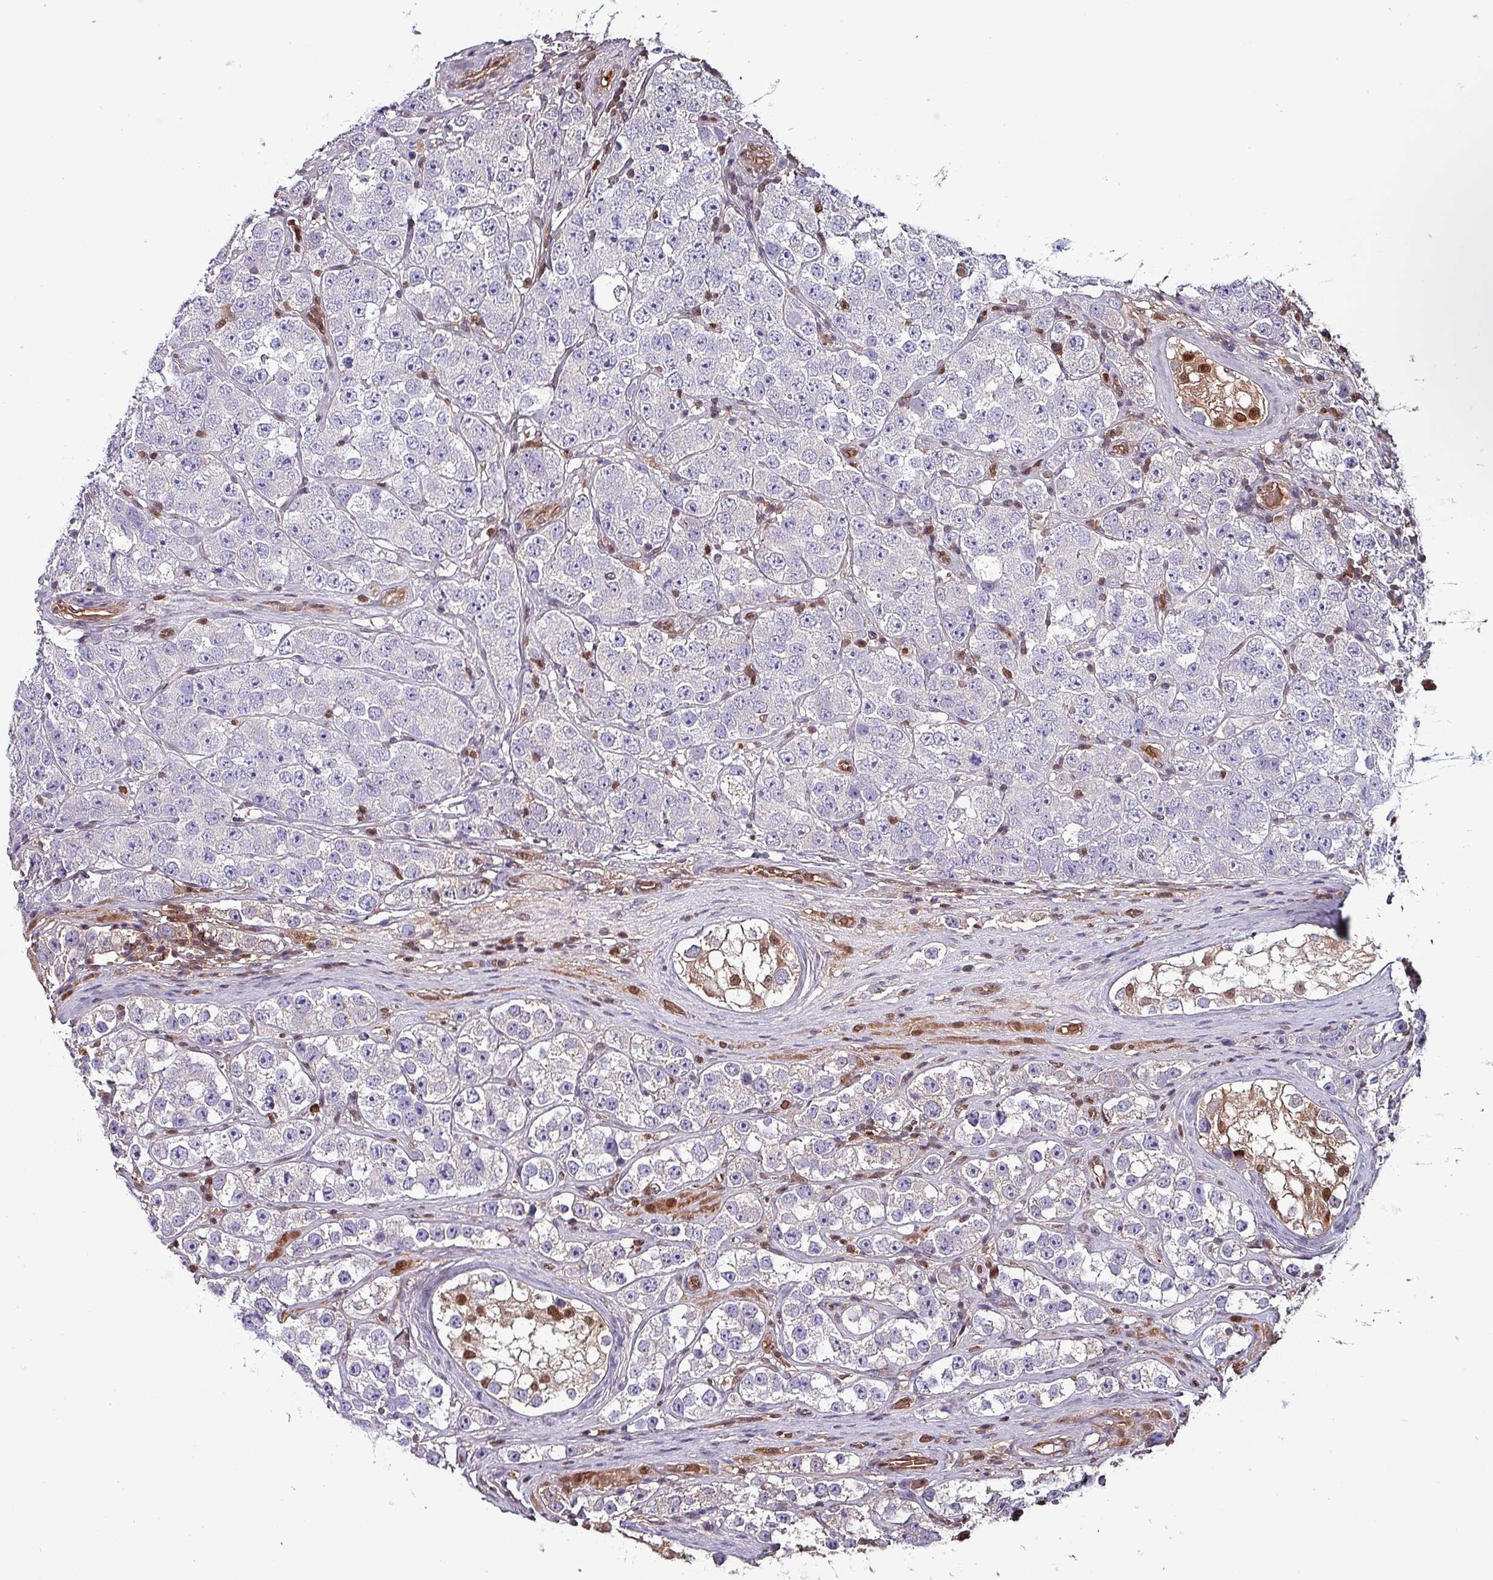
{"staining": {"intensity": "negative", "quantity": "none", "location": "none"}, "tissue": "testis cancer", "cell_type": "Tumor cells", "image_type": "cancer", "snomed": [{"axis": "morphology", "description": "Seminoma, NOS"}, {"axis": "topography", "description": "Testis"}], "caption": "Tumor cells are negative for protein expression in human testis seminoma.", "gene": "PSMB8", "patient": {"sex": "male", "age": 28}}